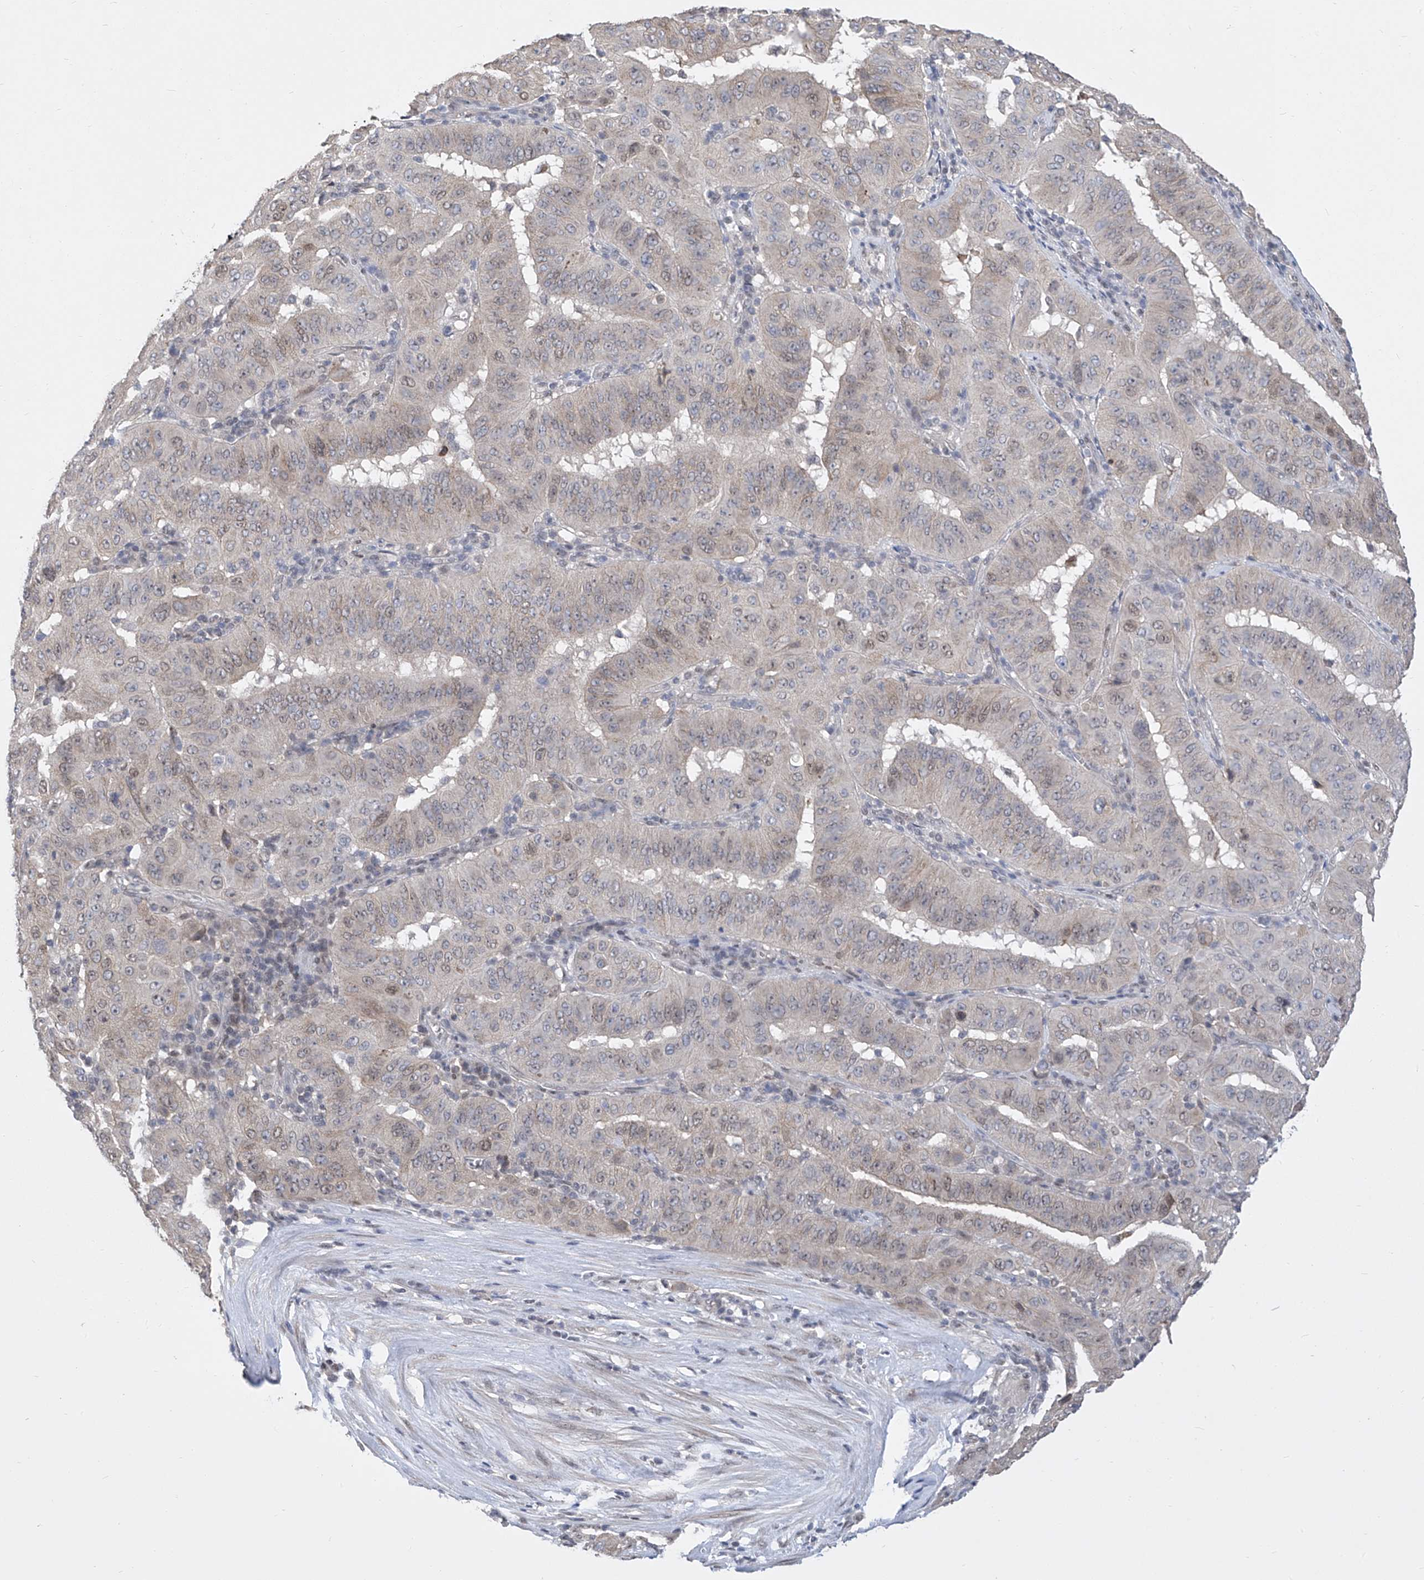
{"staining": {"intensity": "weak", "quantity": "<25%", "location": "cytoplasmic/membranous"}, "tissue": "pancreatic cancer", "cell_type": "Tumor cells", "image_type": "cancer", "snomed": [{"axis": "morphology", "description": "Adenocarcinoma, NOS"}, {"axis": "topography", "description": "Pancreas"}], "caption": "Tumor cells are negative for brown protein staining in pancreatic cancer (adenocarcinoma).", "gene": "CETN2", "patient": {"sex": "male", "age": 63}}